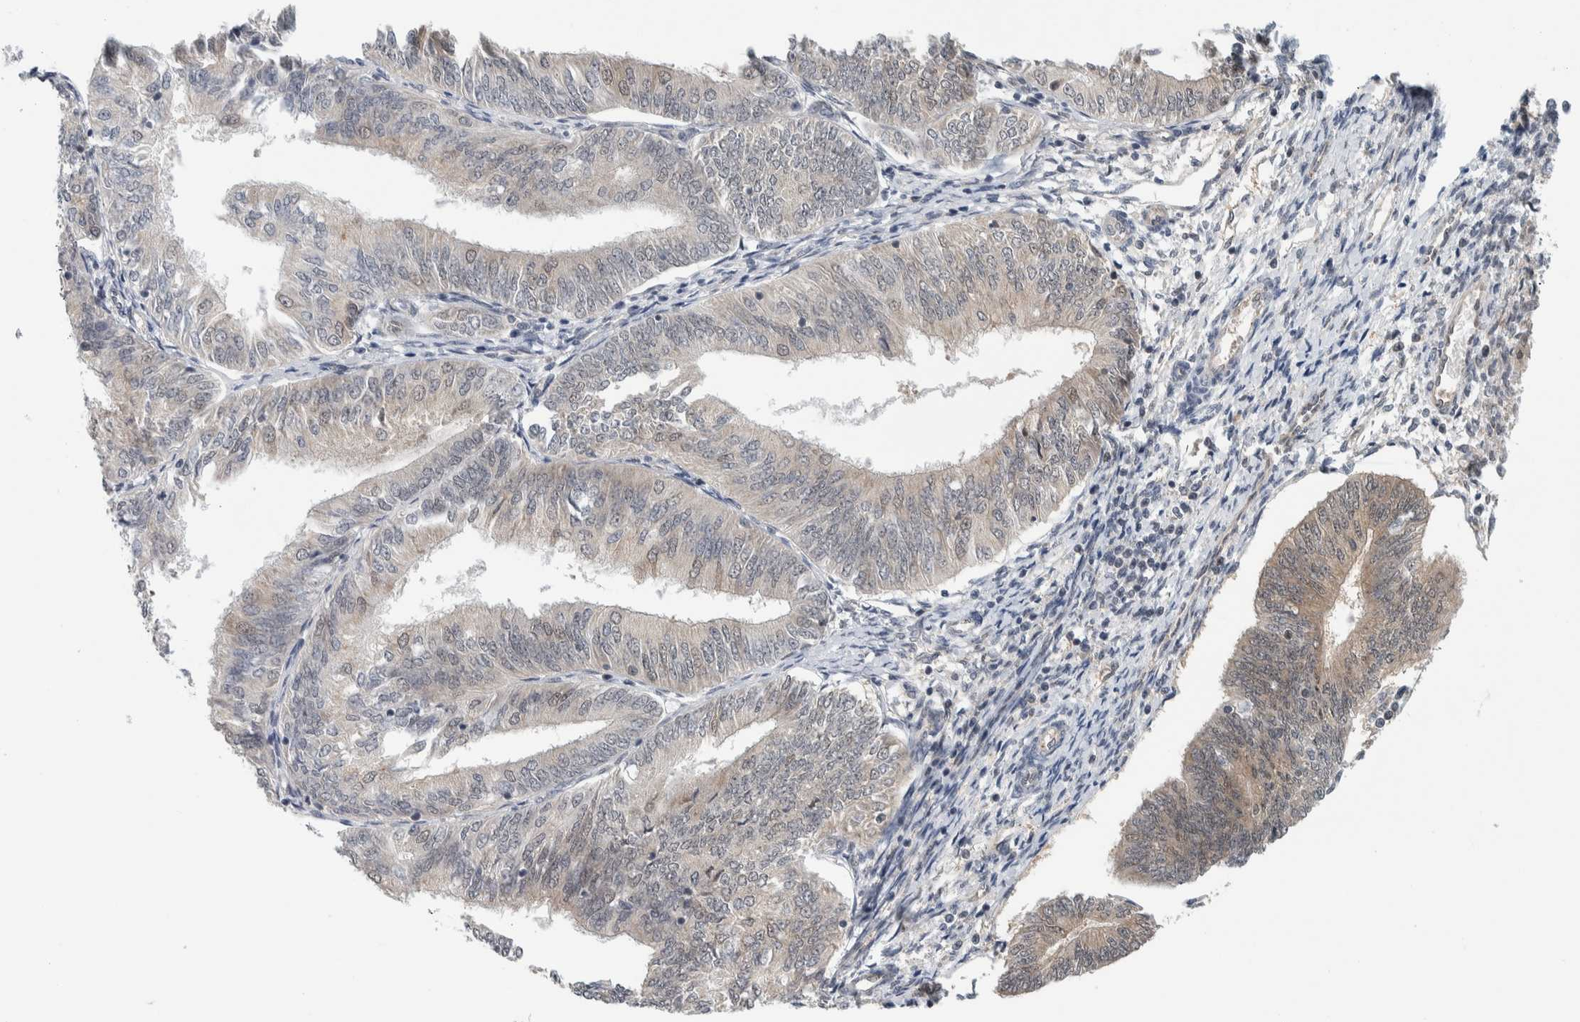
{"staining": {"intensity": "weak", "quantity": "<25%", "location": "cytoplasmic/membranous"}, "tissue": "endometrial cancer", "cell_type": "Tumor cells", "image_type": "cancer", "snomed": [{"axis": "morphology", "description": "Adenocarcinoma, NOS"}, {"axis": "topography", "description": "Endometrium"}], "caption": "Adenocarcinoma (endometrial) stained for a protein using immunohistochemistry (IHC) displays no expression tumor cells.", "gene": "CCDC43", "patient": {"sex": "female", "age": 58}}